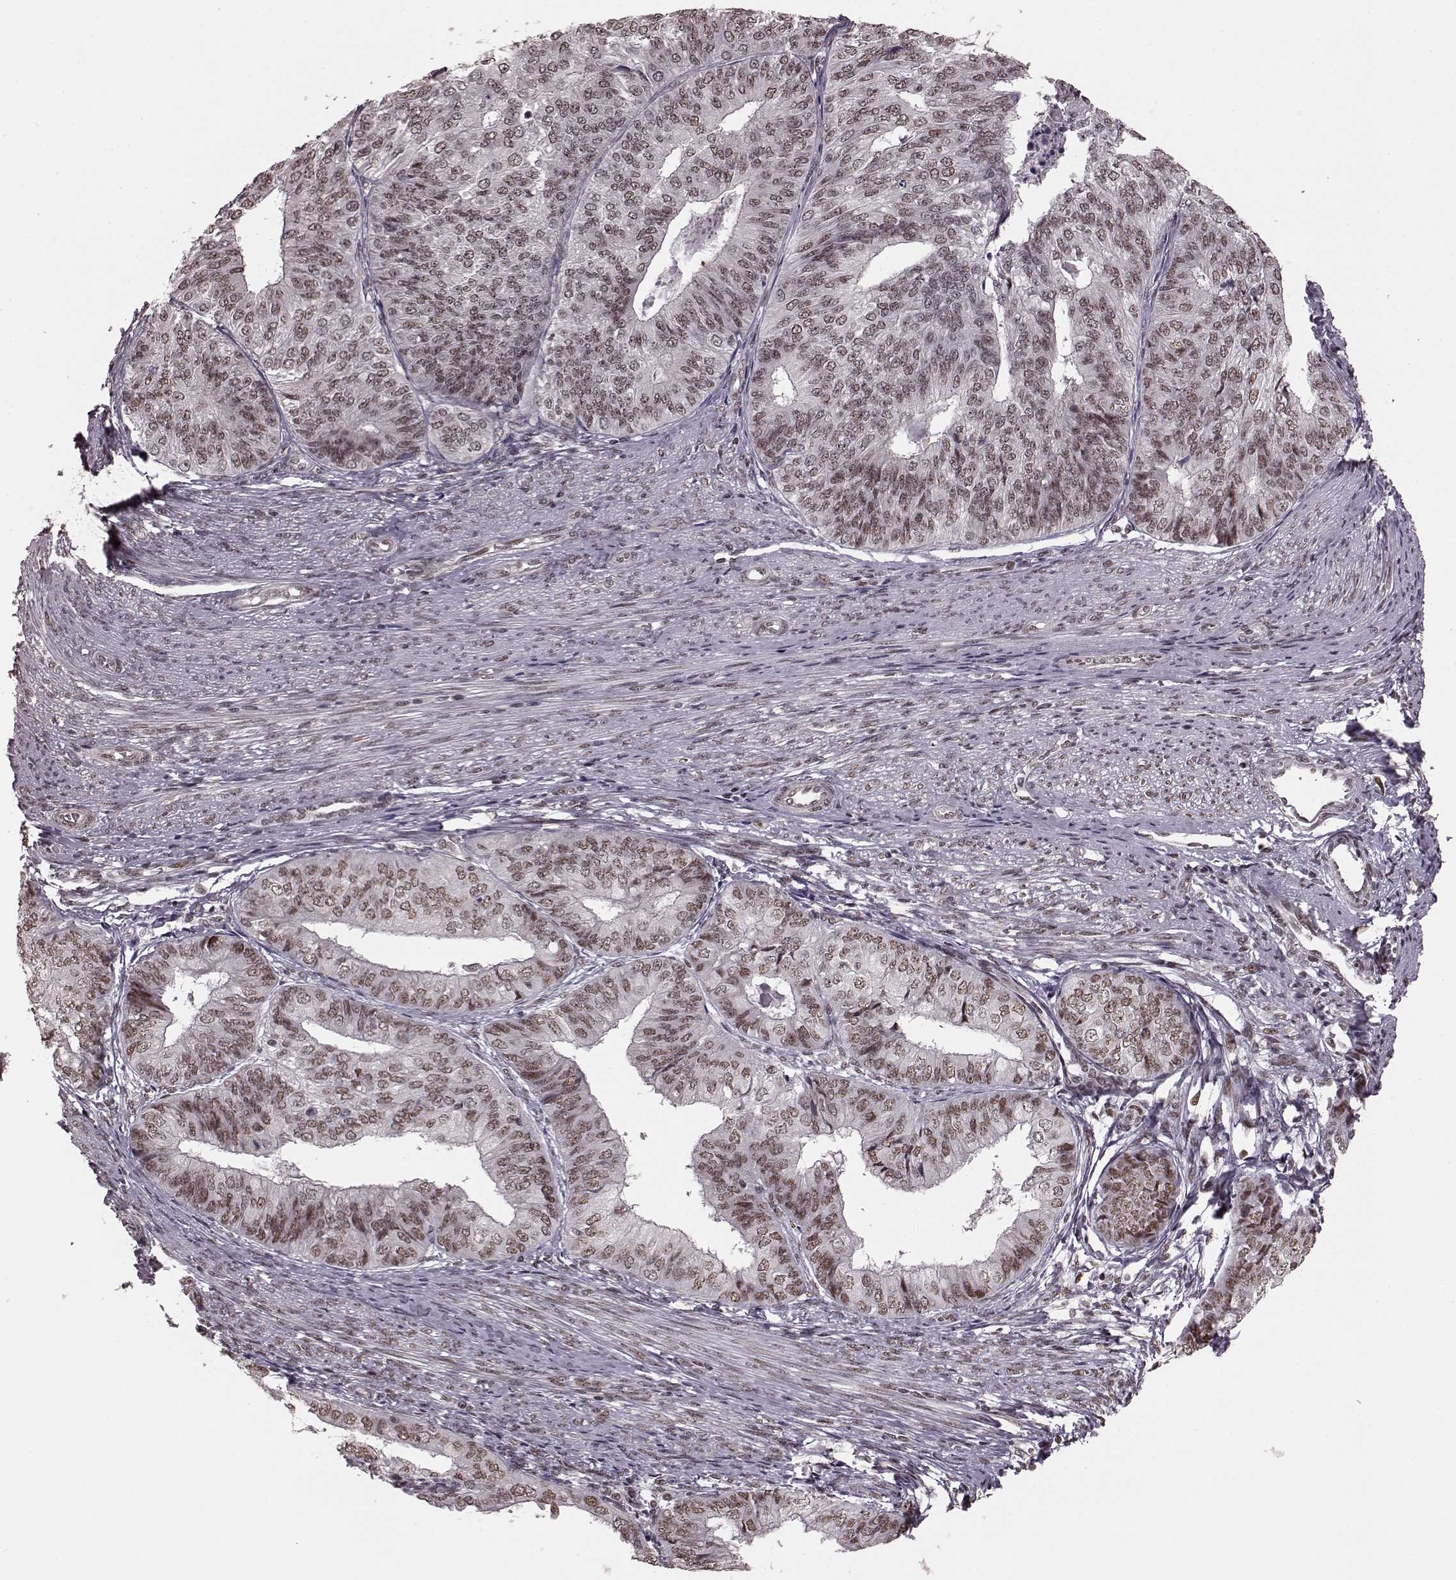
{"staining": {"intensity": "weak", "quantity": ">75%", "location": "nuclear"}, "tissue": "endometrial cancer", "cell_type": "Tumor cells", "image_type": "cancer", "snomed": [{"axis": "morphology", "description": "Adenocarcinoma, NOS"}, {"axis": "topography", "description": "Endometrium"}], "caption": "Immunohistochemistry of human adenocarcinoma (endometrial) reveals low levels of weak nuclear expression in approximately >75% of tumor cells.", "gene": "NR2C1", "patient": {"sex": "female", "age": 58}}